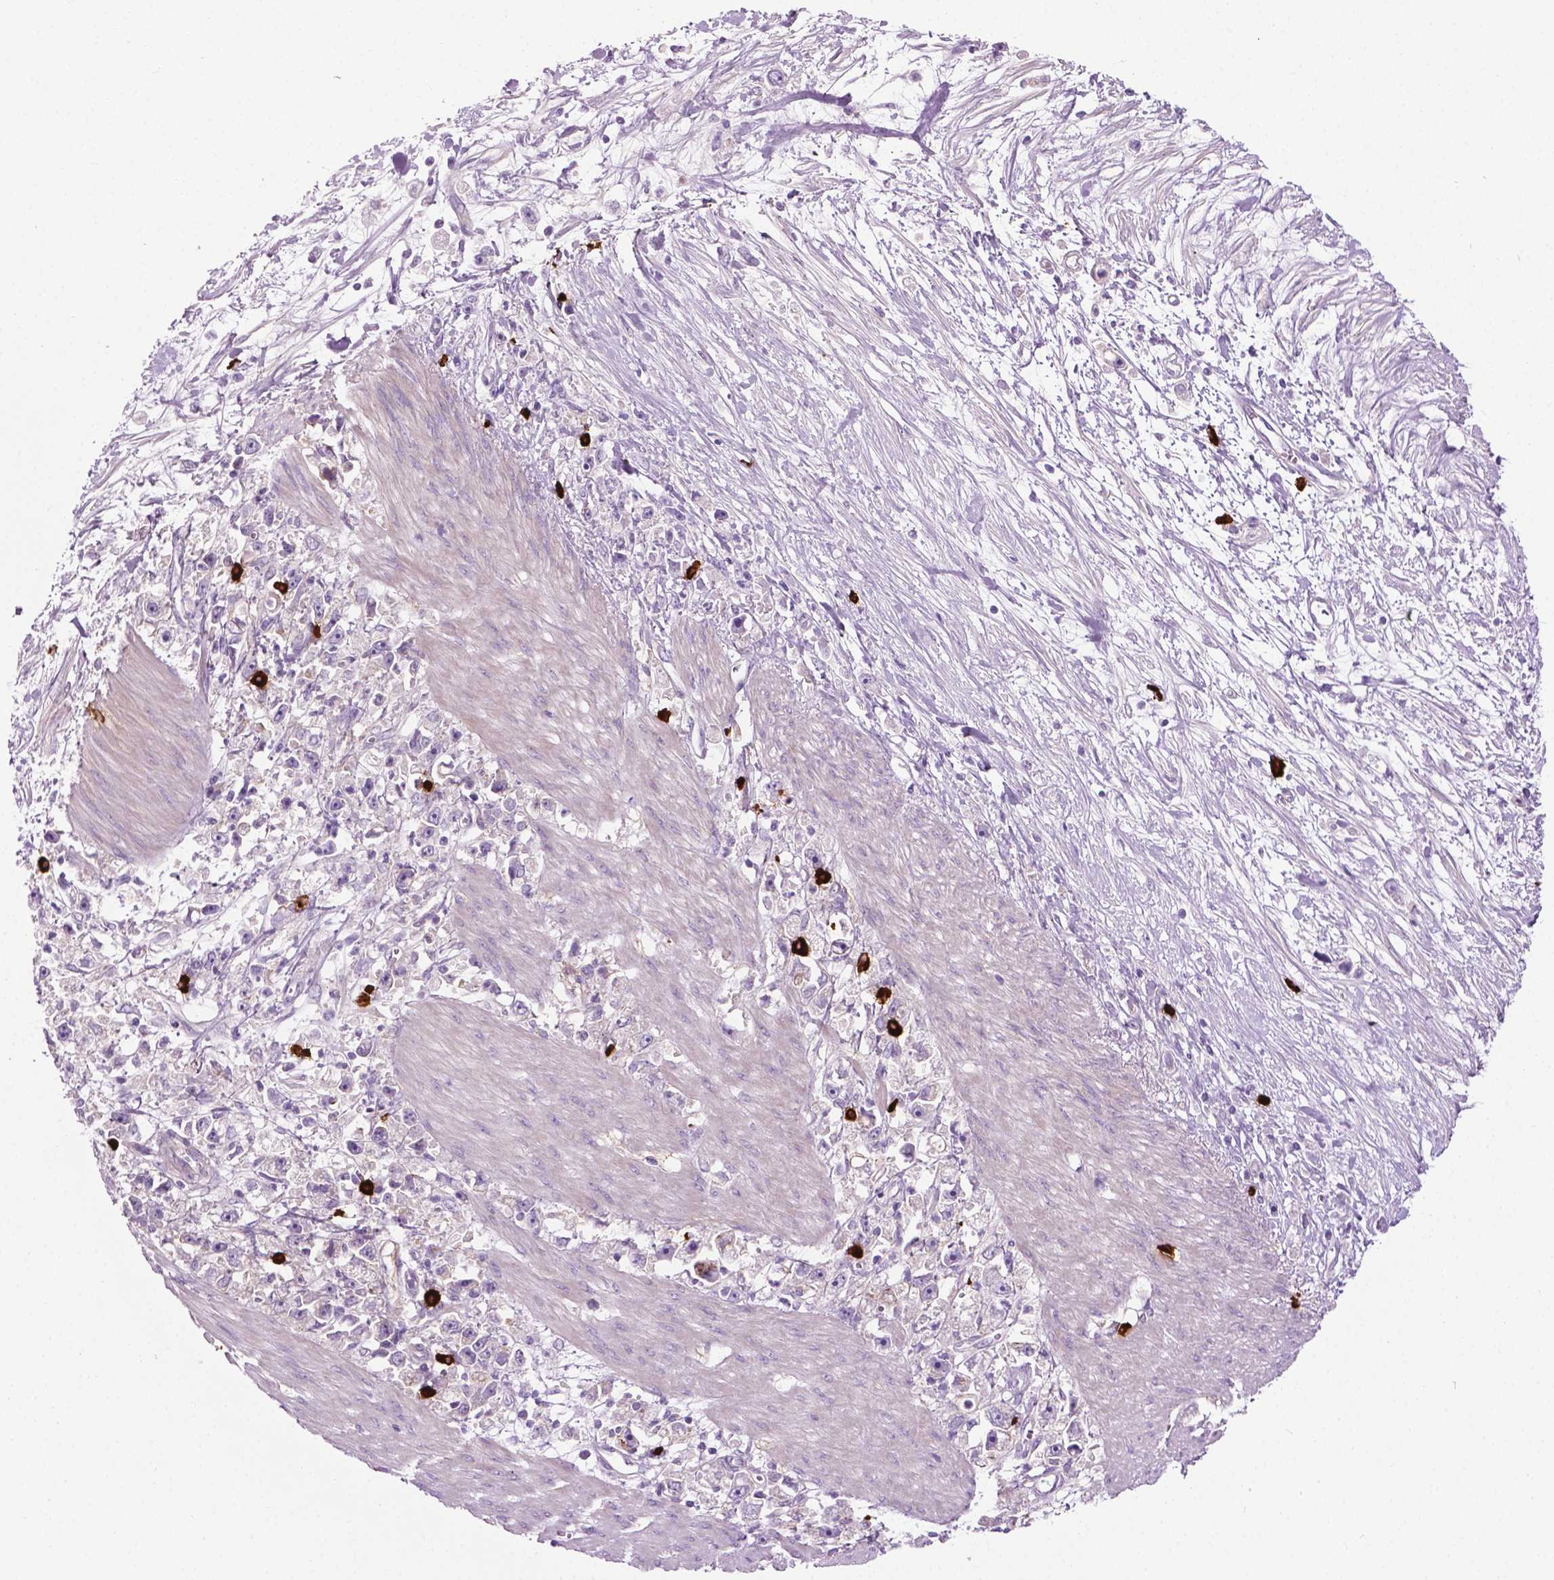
{"staining": {"intensity": "negative", "quantity": "none", "location": "none"}, "tissue": "stomach cancer", "cell_type": "Tumor cells", "image_type": "cancer", "snomed": [{"axis": "morphology", "description": "Adenocarcinoma, NOS"}, {"axis": "topography", "description": "Stomach"}], "caption": "Tumor cells show no significant positivity in stomach cancer (adenocarcinoma).", "gene": "SPECC1L", "patient": {"sex": "female", "age": 59}}